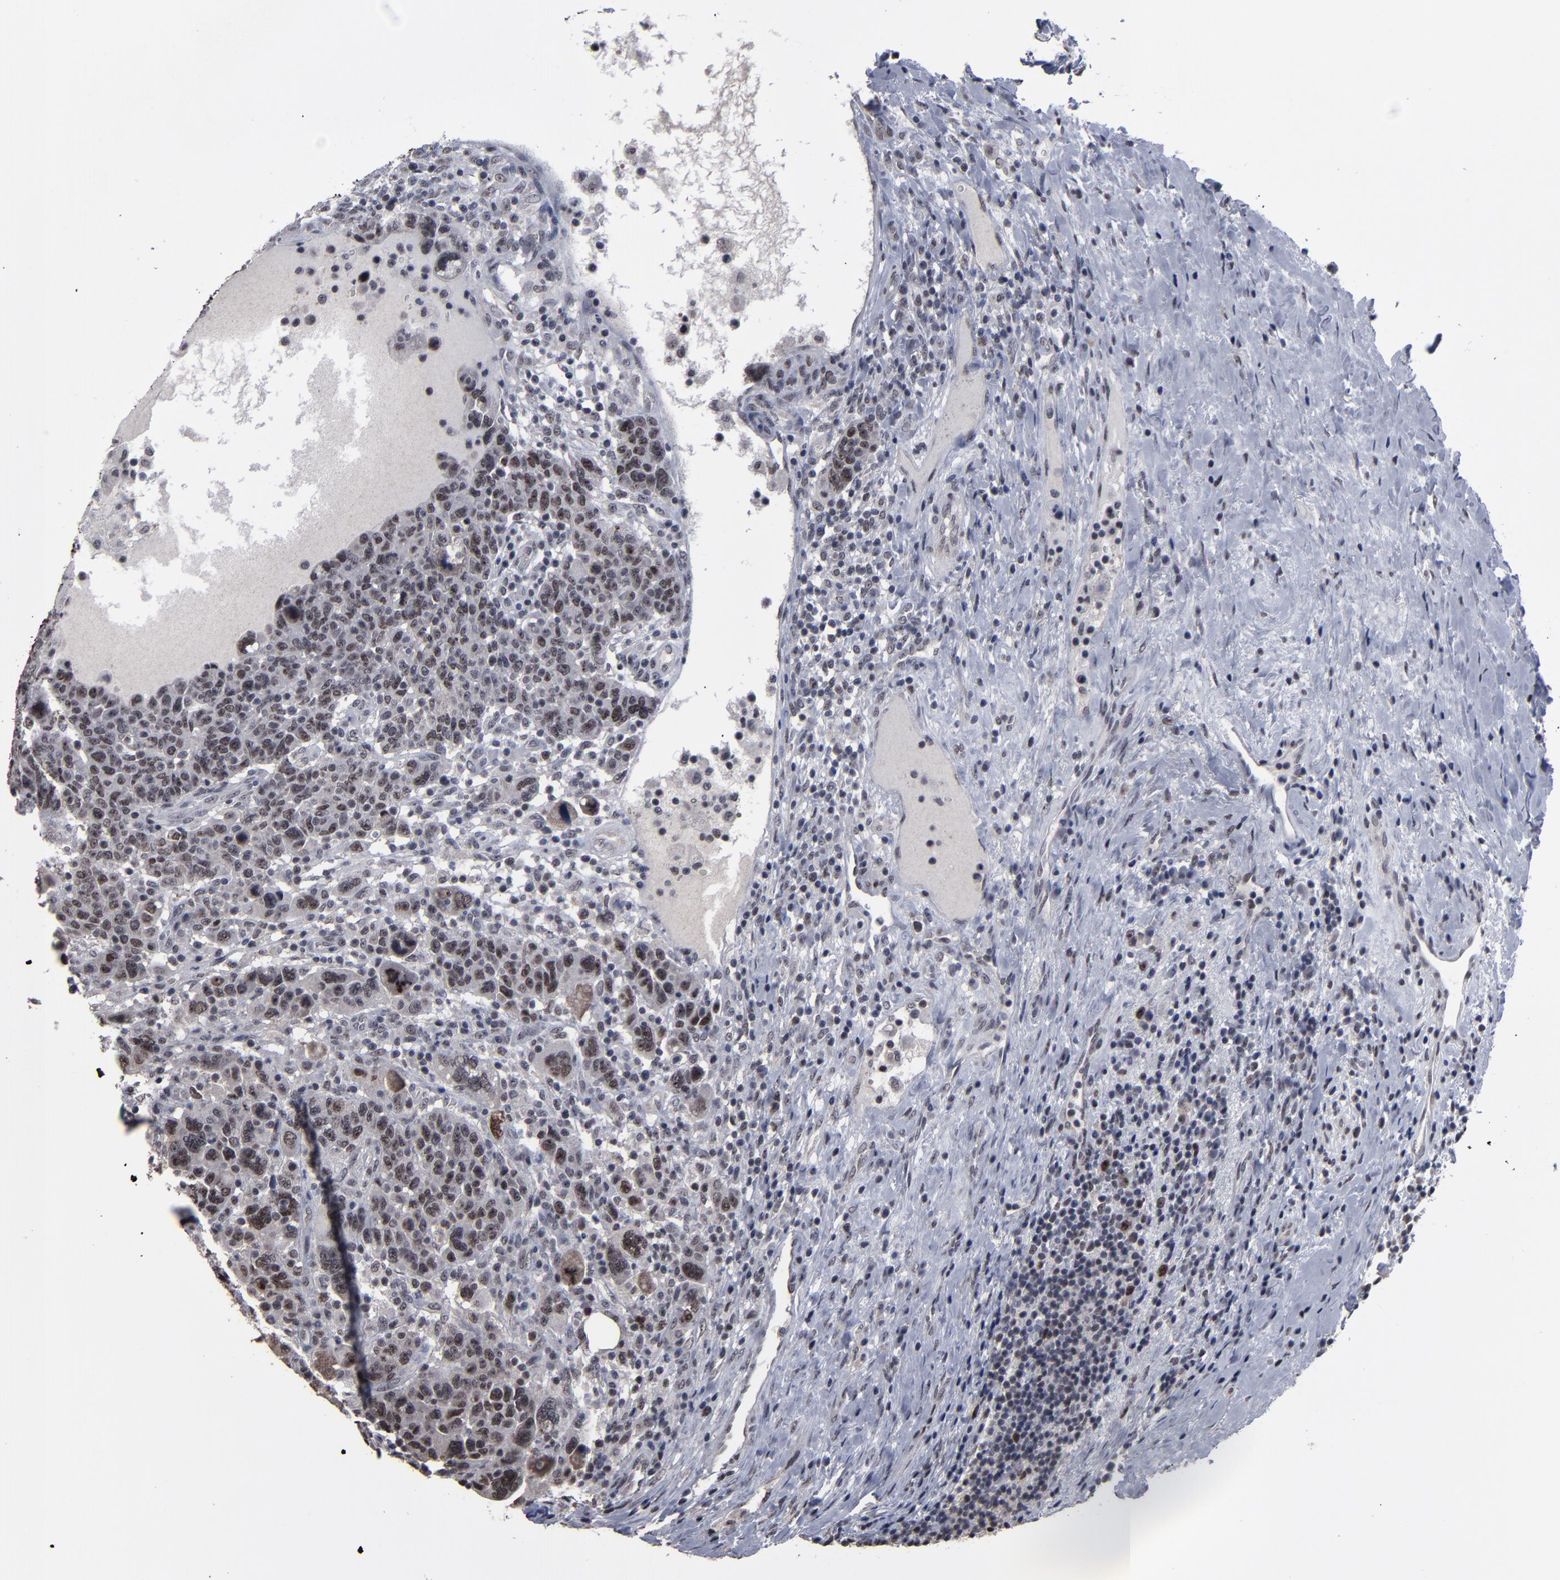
{"staining": {"intensity": "strong", "quantity": "25%-75%", "location": "nuclear"}, "tissue": "breast cancer", "cell_type": "Tumor cells", "image_type": "cancer", "snomed": [{"axis": "morphology", "description": "Duct carcinoma"}, {"axis": "topography", "description": "Breast"}], "caption": "About 25%-75% of tumor cells in breast cancer exhibit strong nuclear protein staining as visualized by brown immunohistochemical staining.", "gene": "SSRP1", "patient": {"sex": "female", "age": 37}}